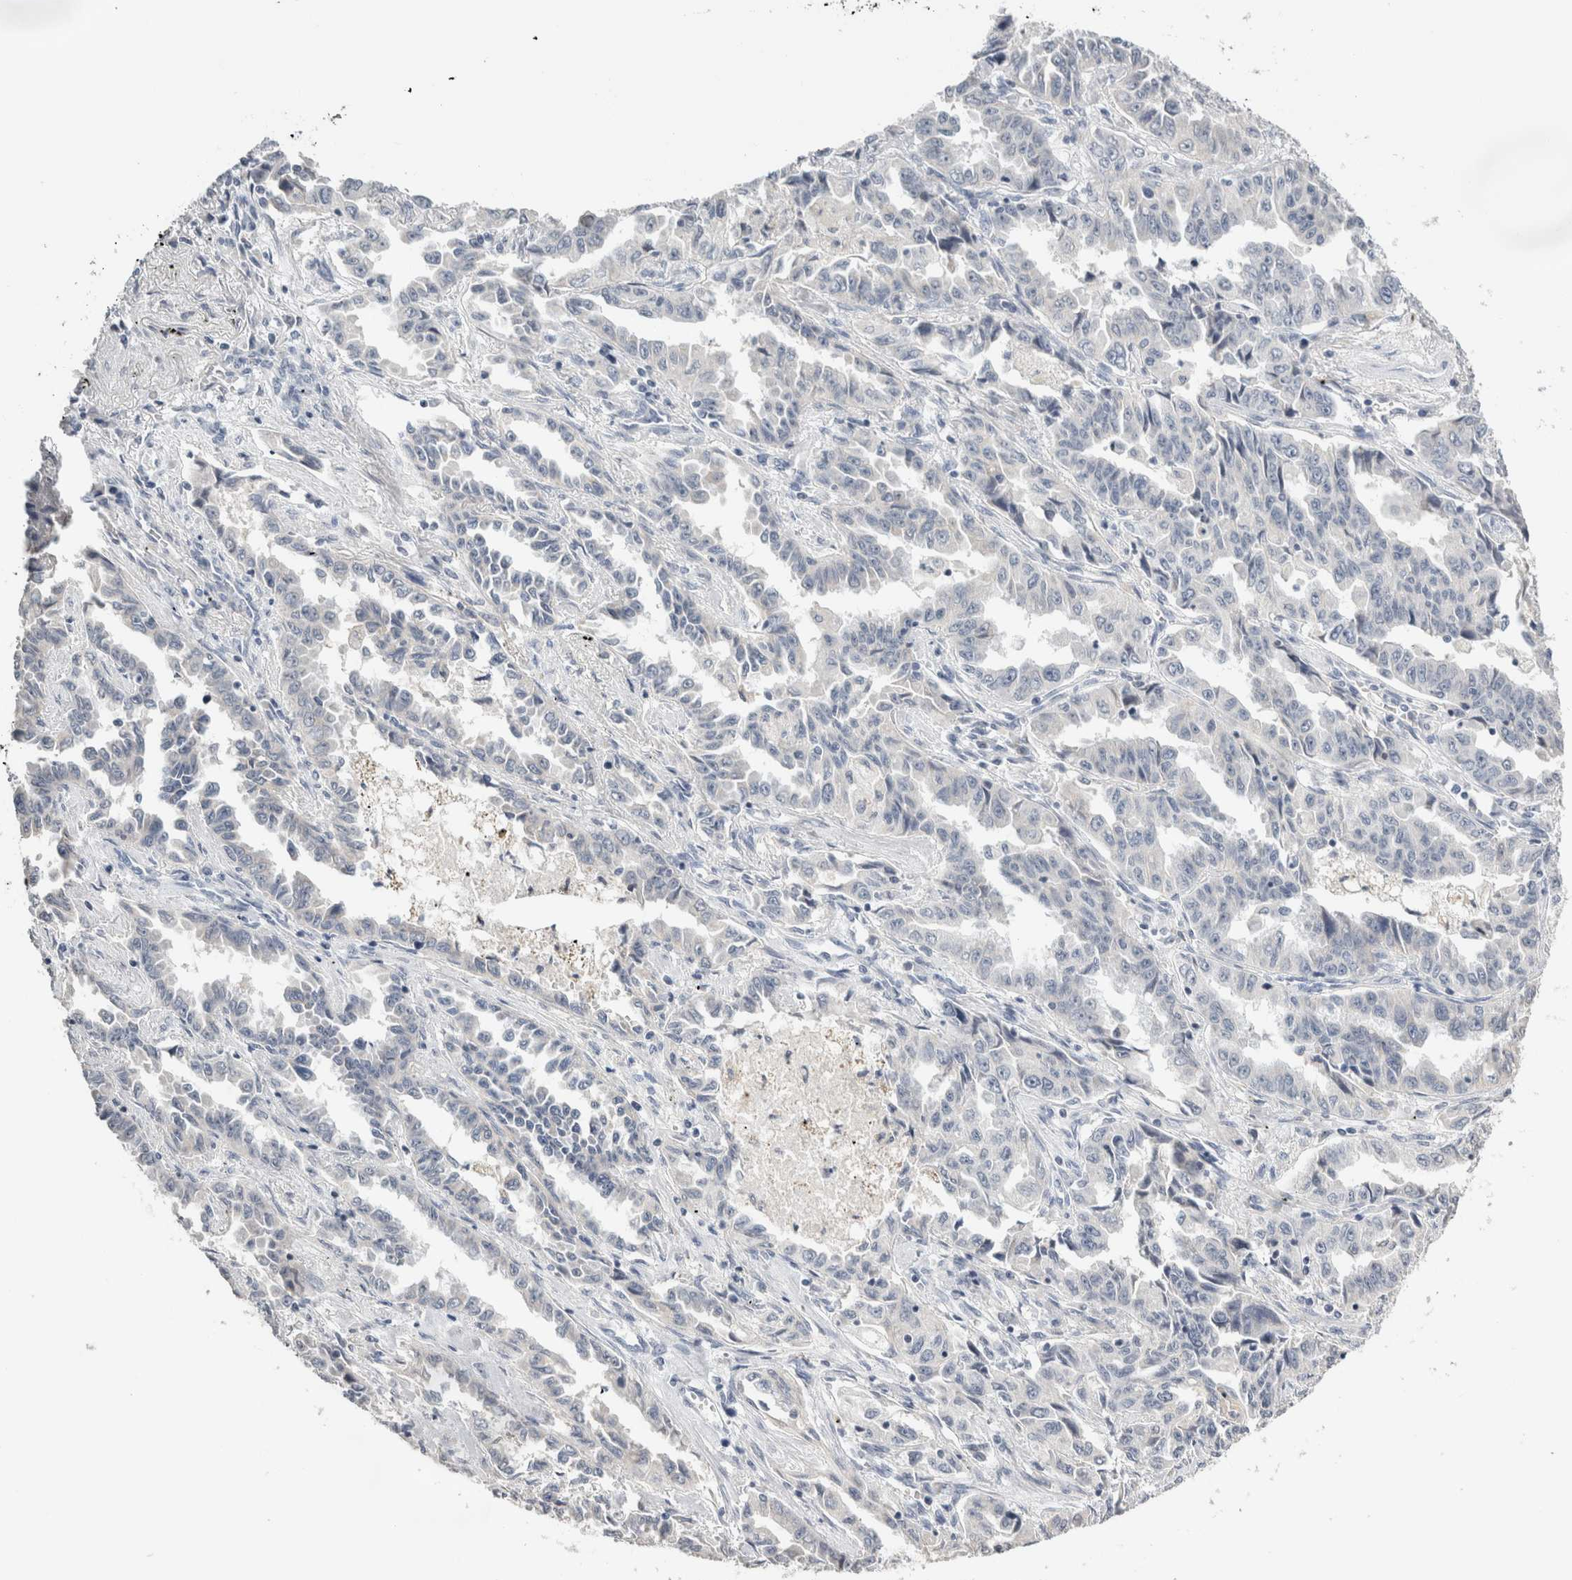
{"staining": {"intensity": "negative", "quantity": "none", "location": "none"}, "tissue": "lung cancer", "cell_type": "Tumor cells", "image_type": "cancer", "snomed": [{"axis": "morphology", "description": "Adenocarcinoma, NOS"}, {"axis": "topography", "description": "Lung"}], "caption": "Human lung adenocarcinoma stained for a protein using immunohistochemistry reveals no positivity in tumor cells.", "gene": "CRAT", "patient": {"sex": "female", "age": 51}}